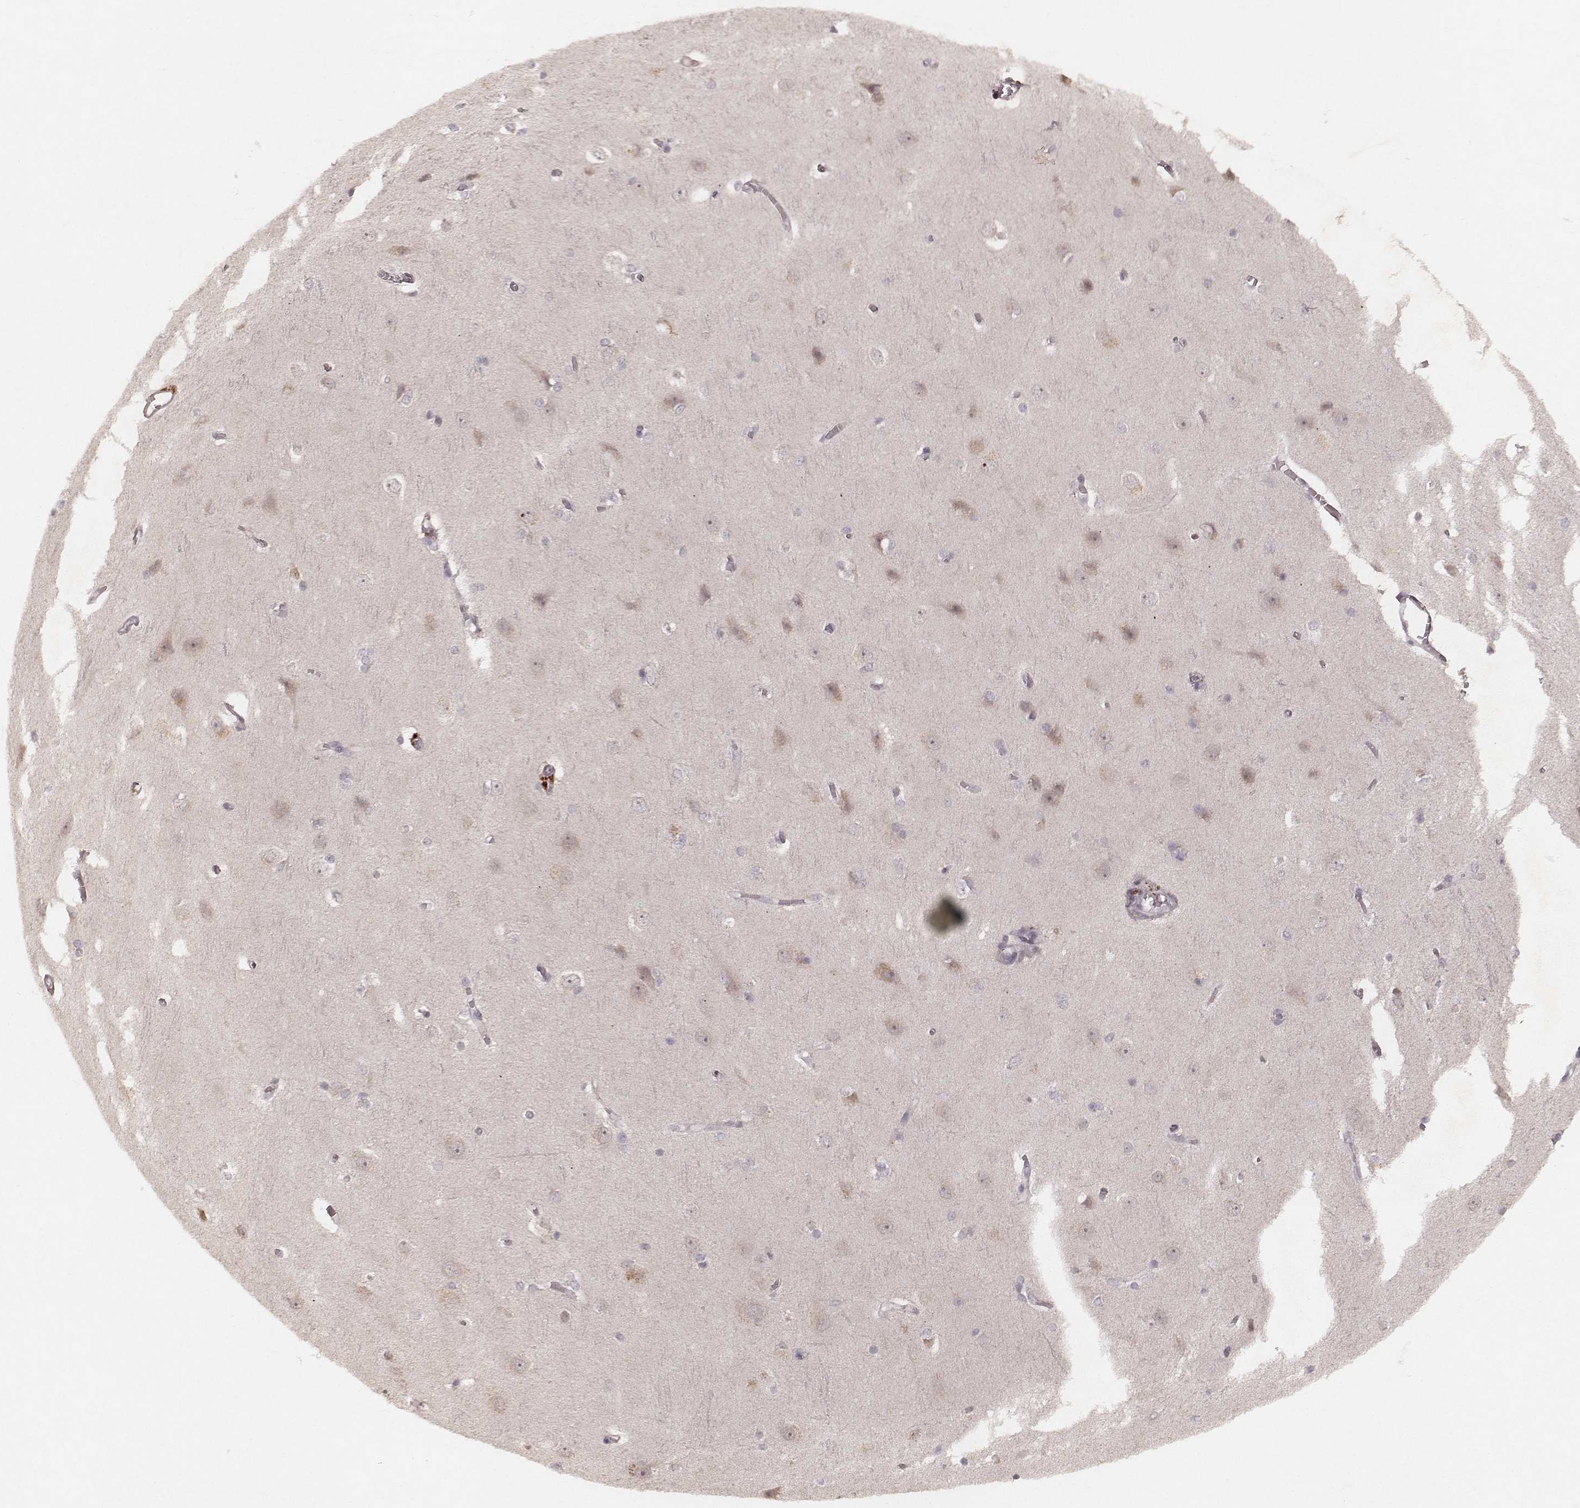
{"staining": {"intensity": "negative", "quantity": "none", "location": "none"}, "tissue": "cerebral cortex", "cell_type": "Endothelial cells", "image_type": "normal", "snomed": [{"axis": "morphology", "description": "Normal tissue, NOS"}, {"axis": "topography", "description": "Cerebral cortex"}], "caption": "The photomicrograph displays no significant positivity in endothelial cells of cerebral cortex.", "gene": "FAM13B", "patient": {"sex": "male", "age": 37}}